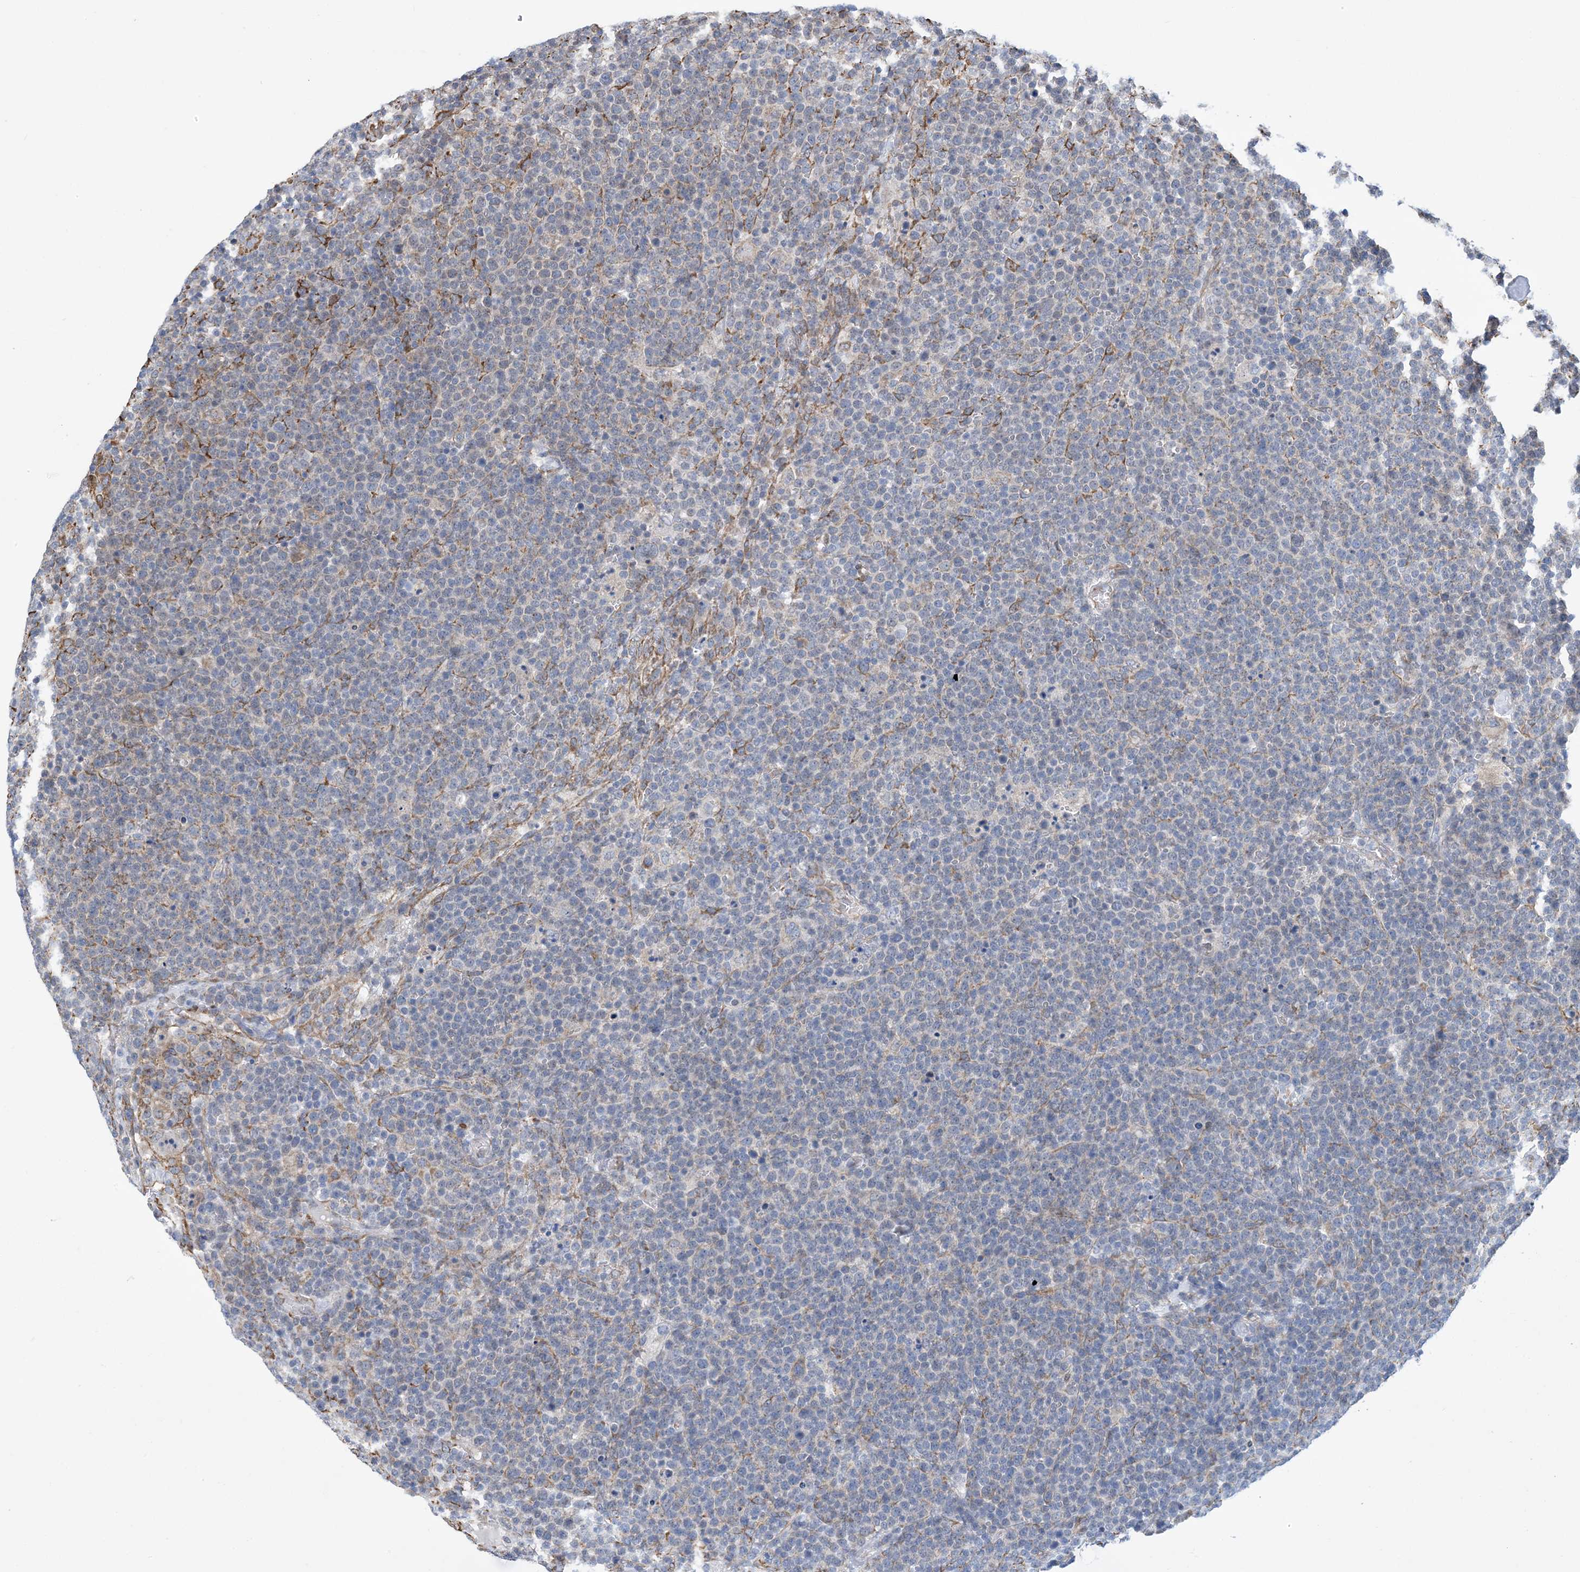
{"staining": {"intensity": "weak", "quantity": "<25%", "location": "cytoplasmic/membranous"}, "tissue": "lymphoma", "cell_type": "Tumor cells", "image_type": "cancer", "snomed": [{"axis": "morphology", "description": "Malignant lymphoma, non-Hodgkin's type, High grade"}, {"axis": "topography", "description": "Lymph node"}], "caption": "High magnification brightfield microscopy of high-grade malignant lymphoma, non-Hodgkin's type stained with DAB (3,3'-diaminobenzidine) (brown) and counterstained with hematoxylin (blue): tumor cells show no significant expression.", "gene": "CCDC14", "patient": {"sex": "male", "age": 61}}